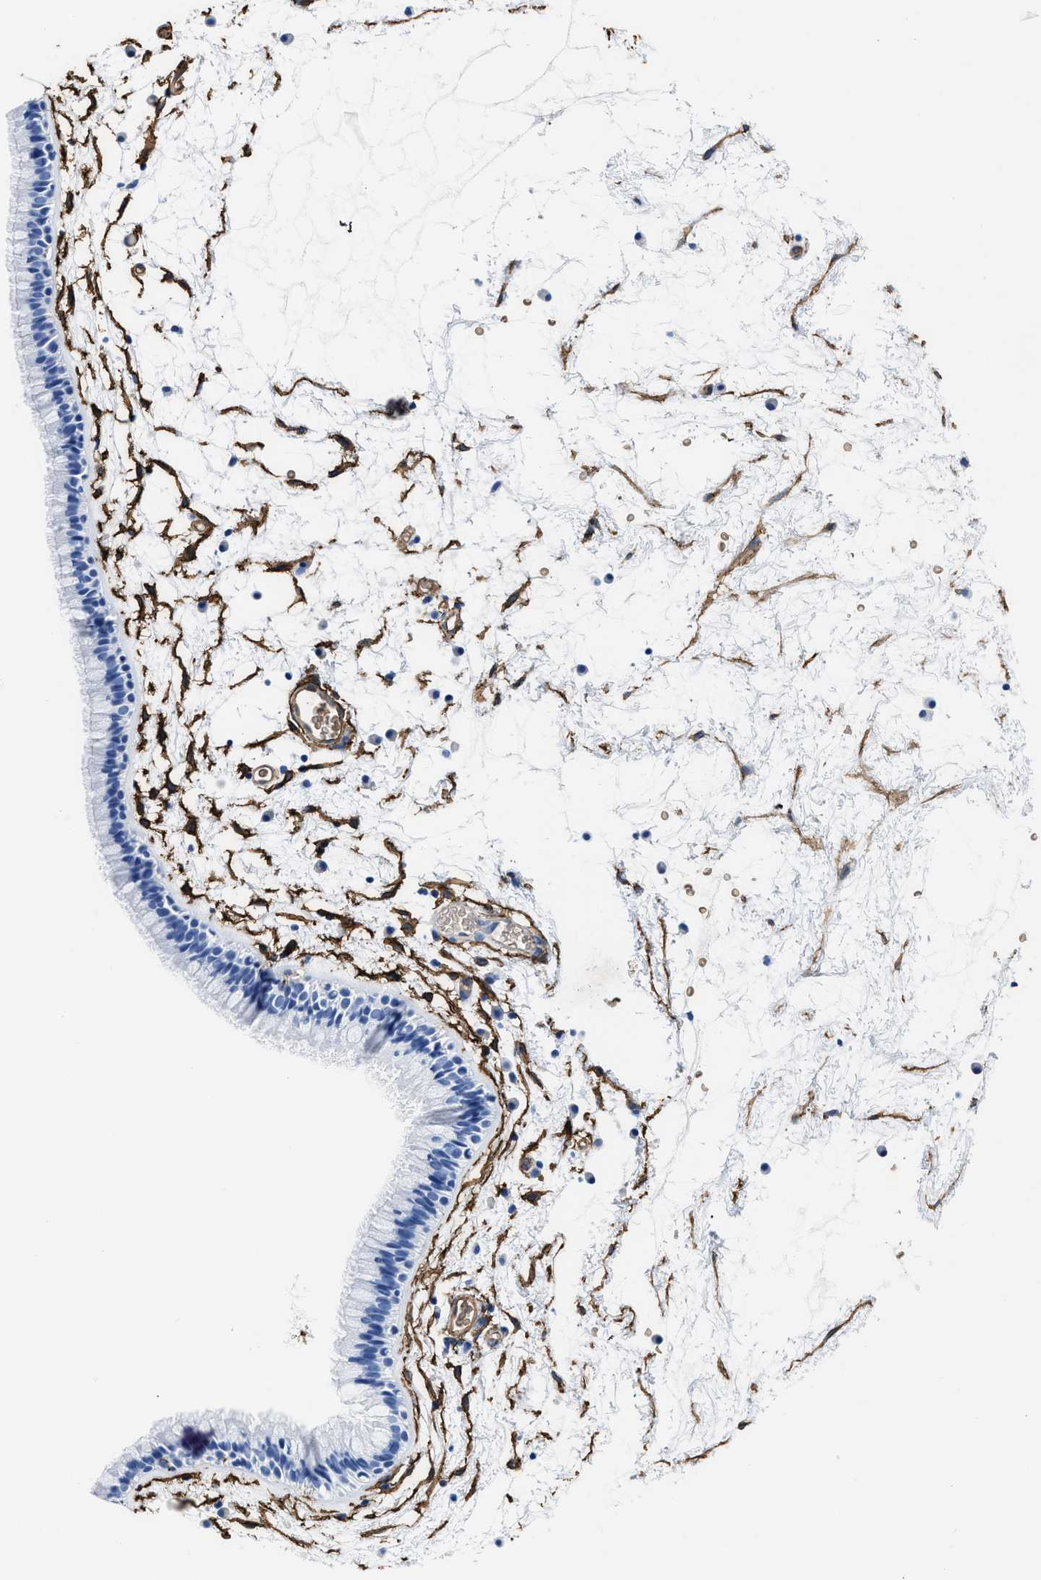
{"staining": {"intensity": "negative", "quantity": "none", "location": "none"}, "tissue": "nasopharynx", "cell_type": "Respiratory epithelial cells", "image_type": "normal", "snomed": [{"axis": "morphology", "description": "Normal tissue, NOS"}, {"axis": "morphology", "description": "Inflammation, NOS"}, {"axis": "topography", "description": "Nasopharynx"}], "caption": "There is no significant positivity in respiratory epithelial cells of nasopharynx.", "gene": "AQP1", "patient": {"sex": "male", "age": 48}}